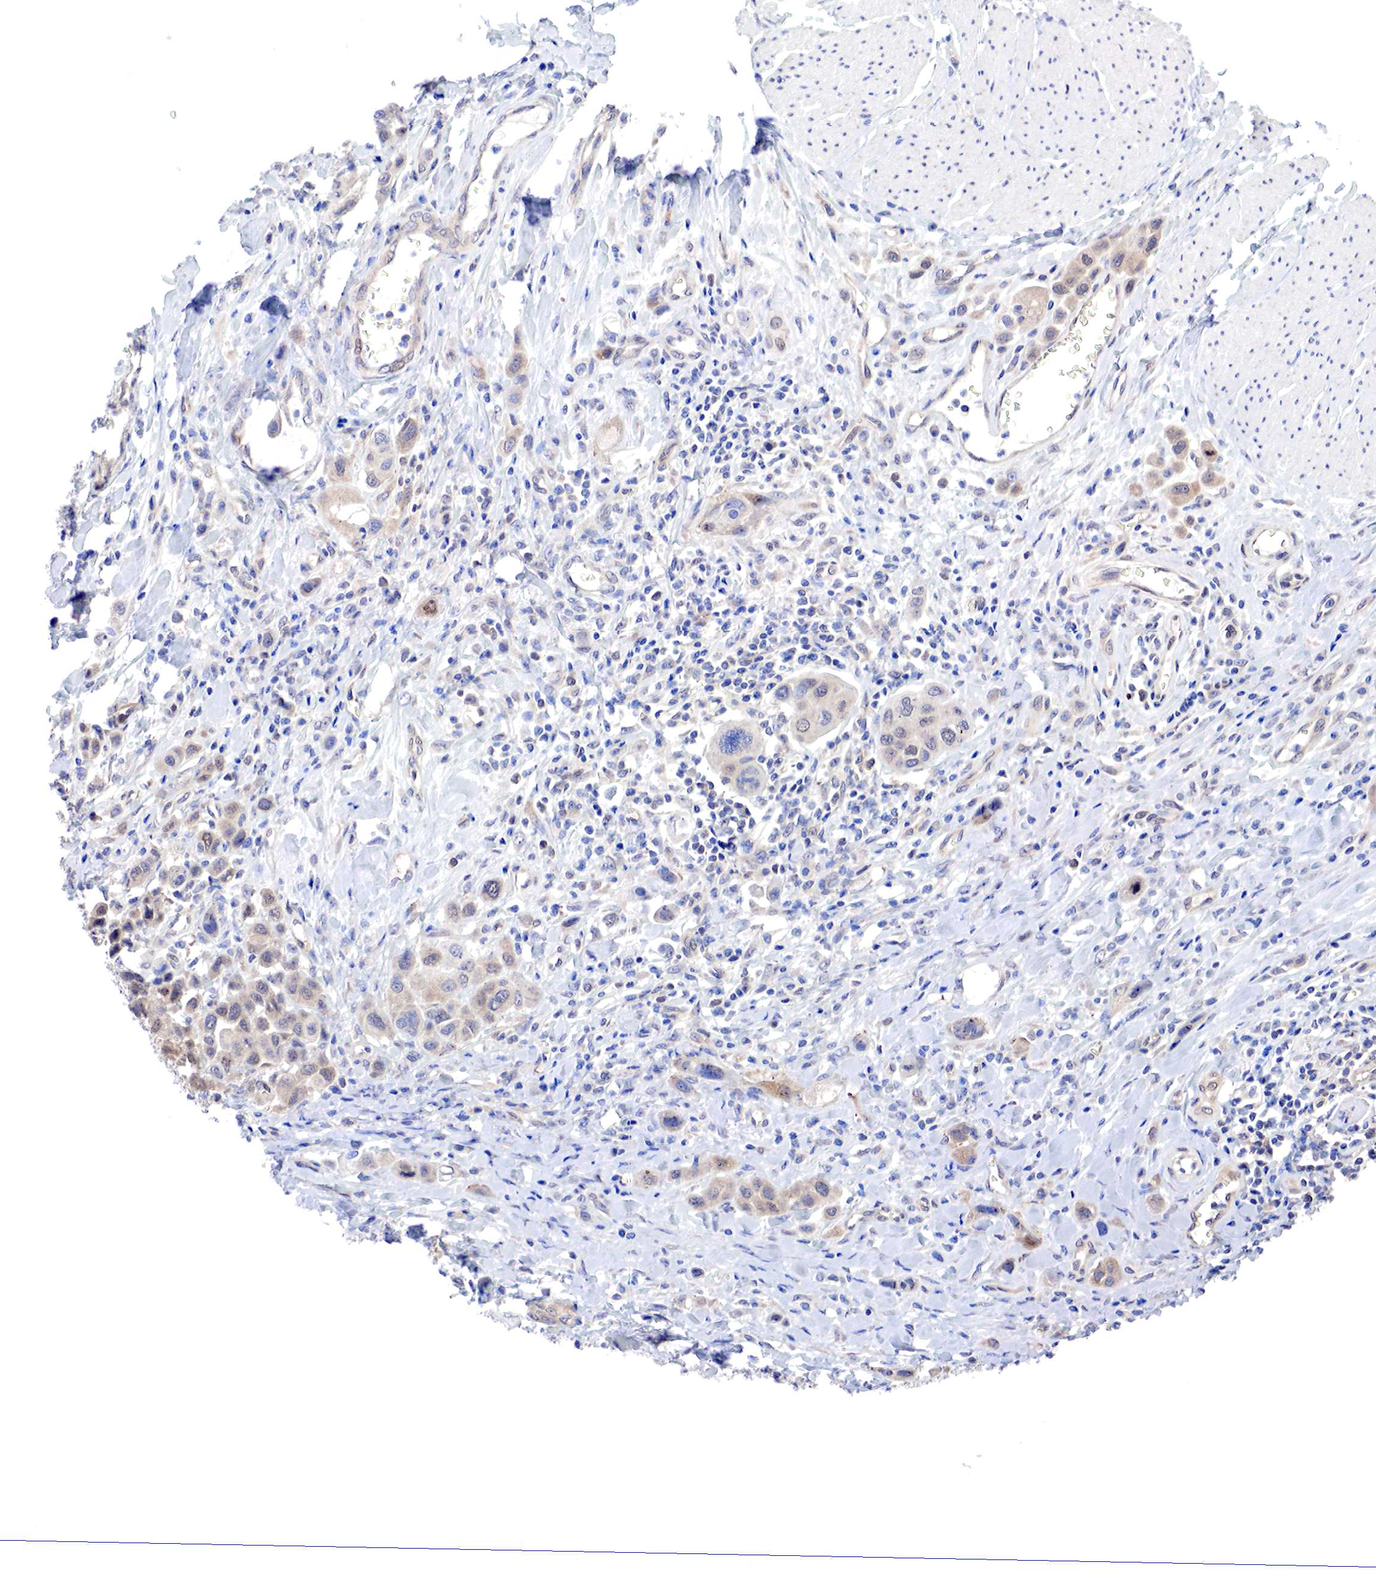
{"staining": {"intensity": "weak", "quantity": ">75%", "location": "cytoplasmic/membranous"}, "tissue": "urothelial cancer", "cell_type": "Tumor cells", "image_type": "cancer", "snomed": [{"axis": "morphology", "description": "Urothelial carcinoma, High grade"}, {"axis": "topography", "description": "Urinary bladder"}], "caption": "Immunohistochemical staining of human high-grade urothelial carcinoma demonstrates low levels of weak cytoplasmic/membranous staining in about >75% of tumor cells.", "gene": "PABIR2", "patient": {"sex": "male", "age": 50}}